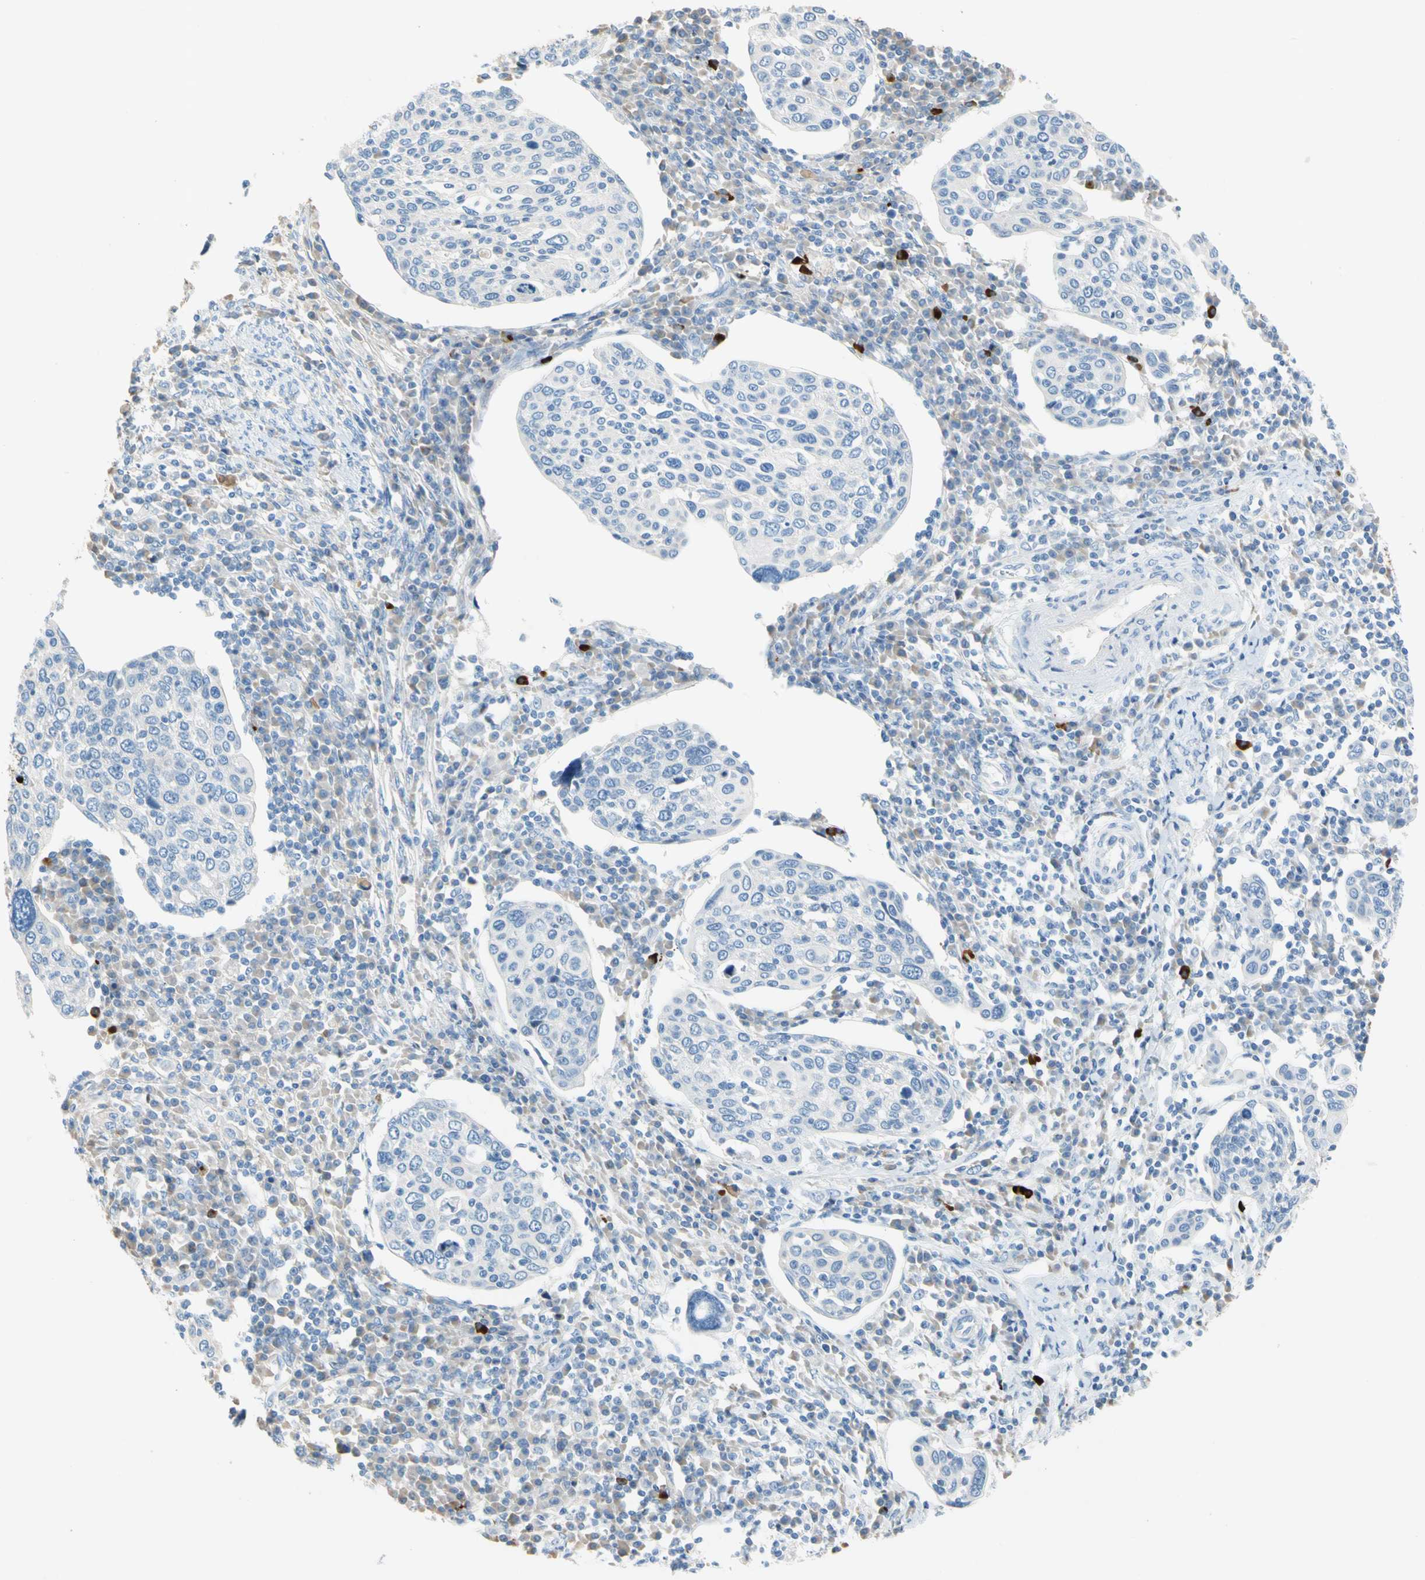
{"staining": {"intensity": "negative", "quantity": "none", "location": "none"}, "tissue": "cervical cancer", "cell_type": "Tumor cells", "image_type": "cancer", "snomed": [{"axis": "morphology", "description": "Squamous cell carcinoma, NOS"}, {"axis": "topography", "description": "Cervix"}], "caption": "This is an immunohistochemistry (IHC) histopathology image of human cervical cancer (squamous cell carcinoma). There is no staining in tumor cells.", "gene": "PPBP", "patient": {"sex": "female", "age": 40}}